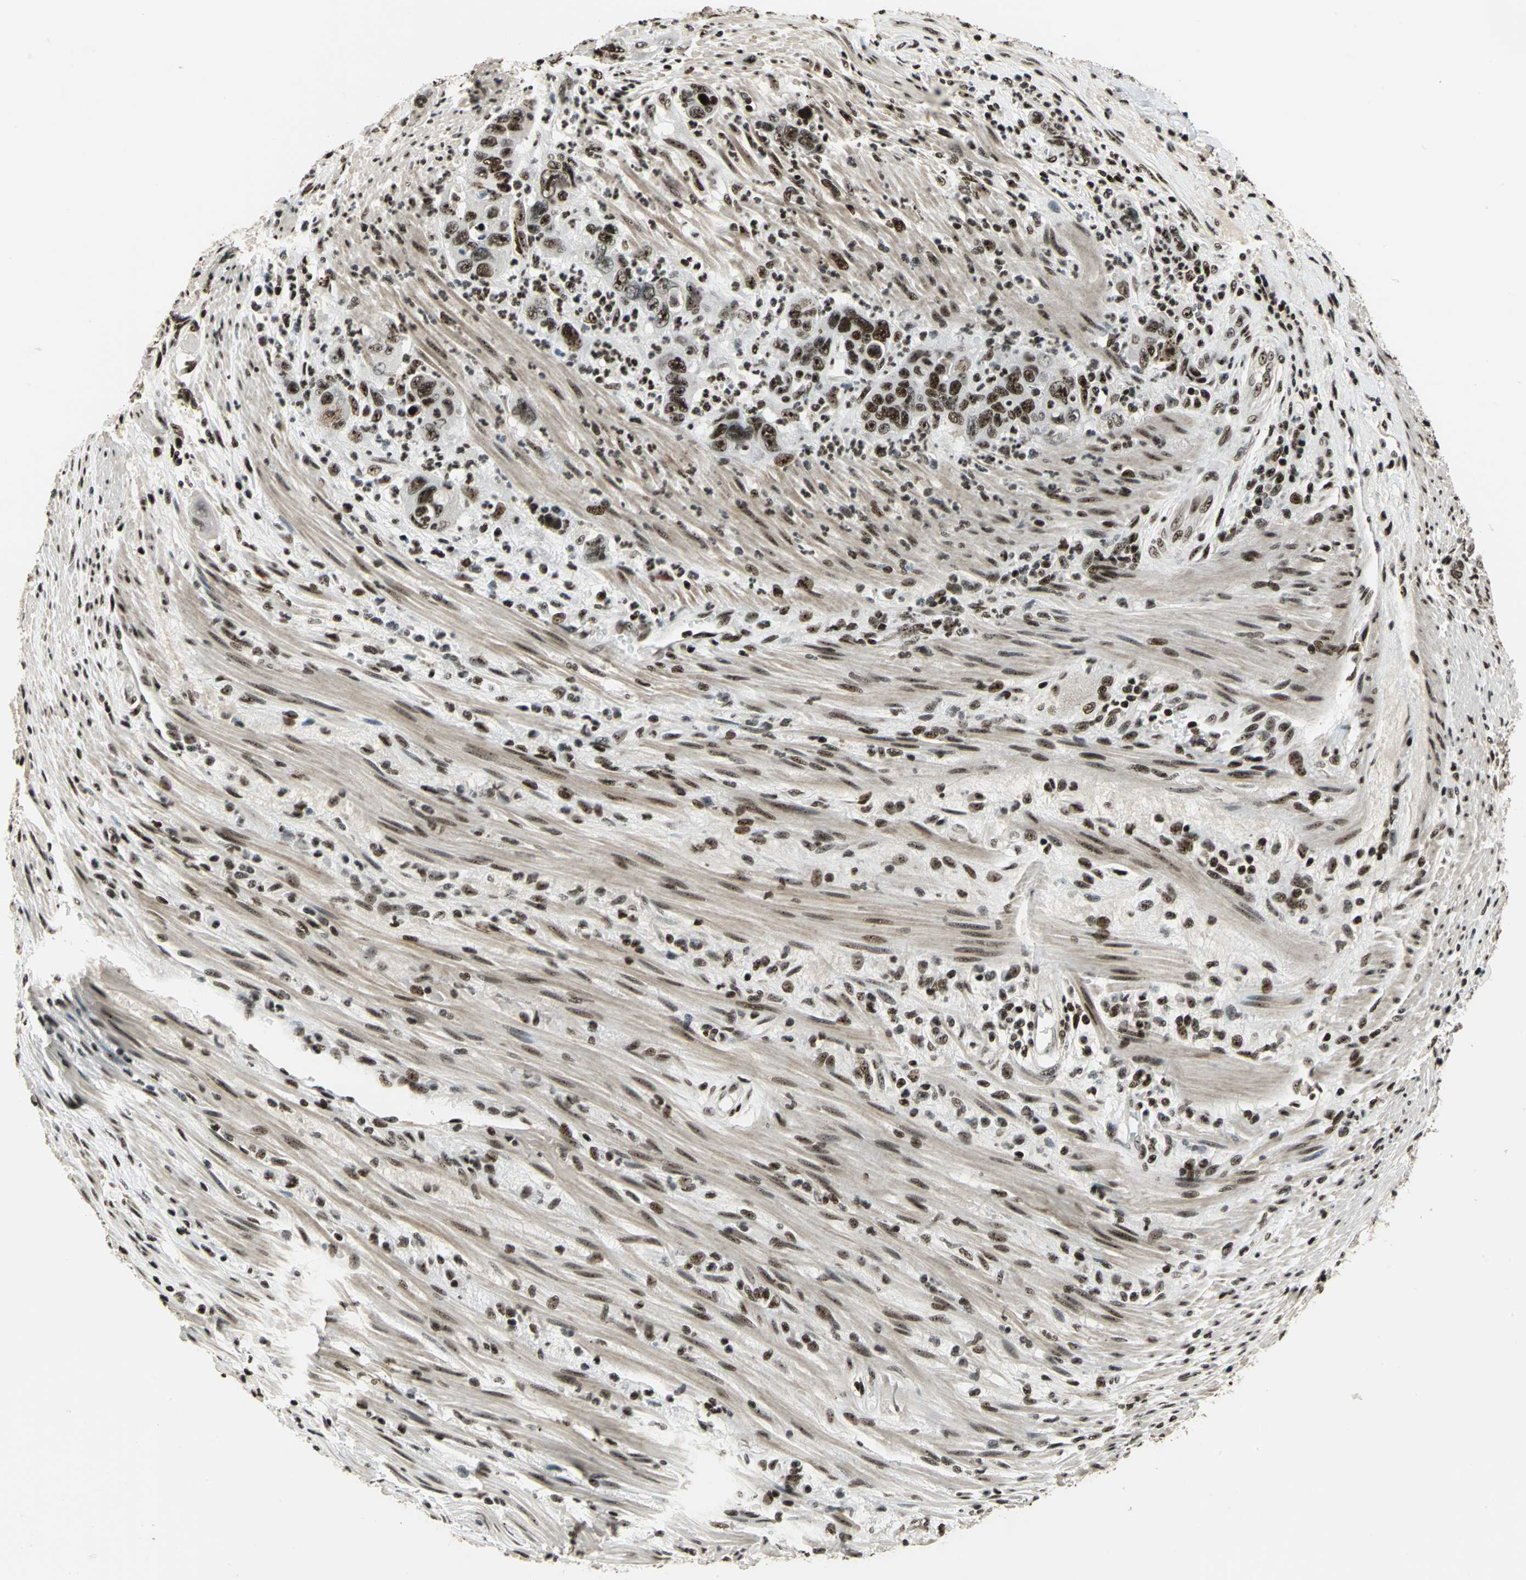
{"staining": {"intensity": "strong", "quantity": ">75%", "location": "nuclear"}, "tissue": "pancreatic cancer", "cell_type": "Tumor cells", "image_type": "cancer", "snomed": [{"axis": "morphology", "description": "Adenocarcinoma, NOS"}, {"axis": "topography", "description": "Pancreas"}], "caption": "IHC of human pancreatic adenocarcinoma displays high levels of strong nuclear positivity in approximately >75% of tumor cells.", "gene": "UBTF", "patient": {"sex": "female", "age": 71}}